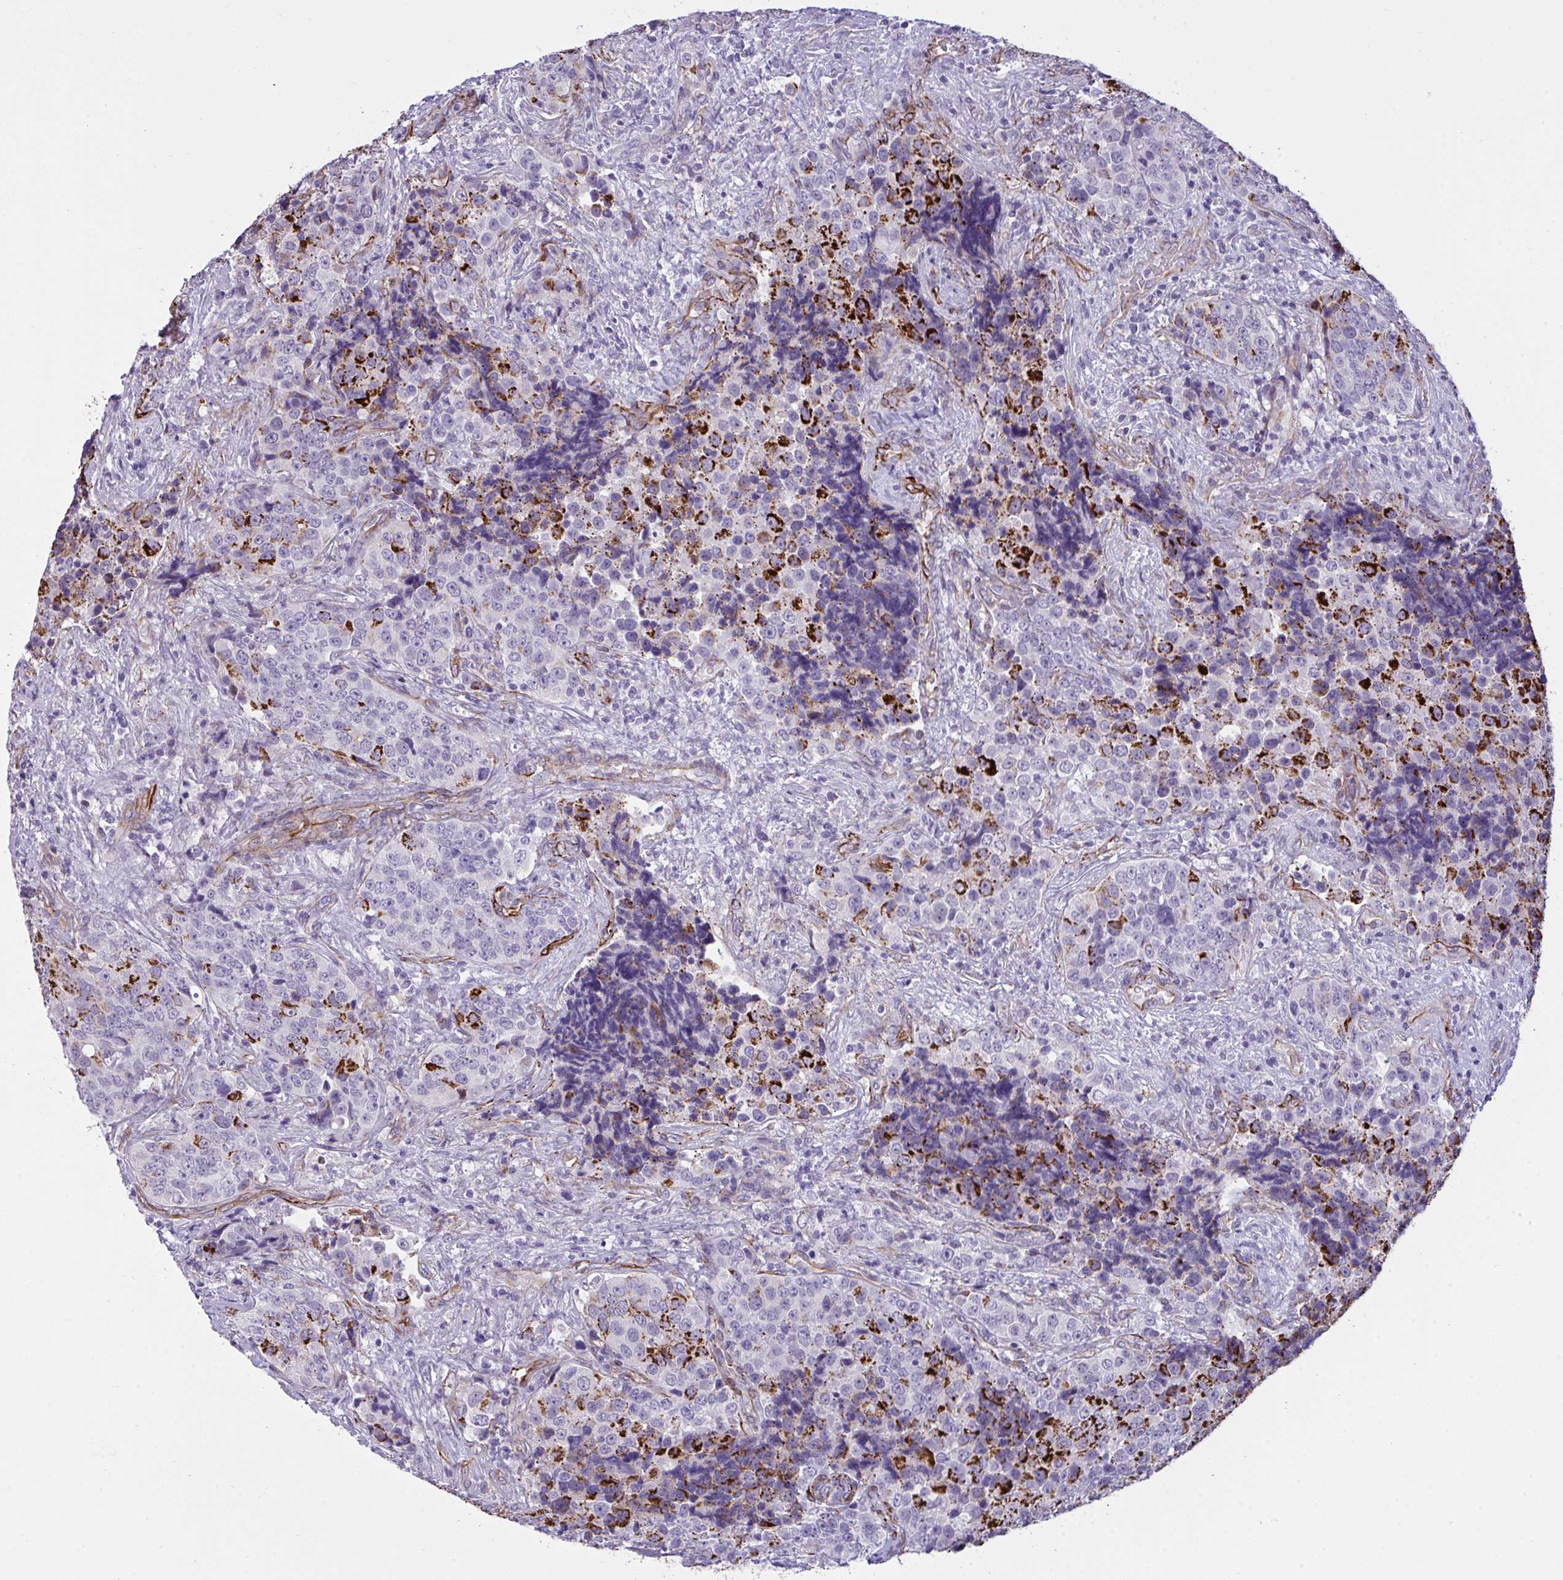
{"staining": {"intensity": "strong", "quantity": "25%-75%", "location": "cytoplasmic/membranous"}, "tissue": "urothelial cancer", "cell_type": "Tumor cells", "image_type": "cancer", "snomed": [{"axis": "morphology", "description": "Urothelial carcinoma, NOS"}, {"axis": "topography", "description": "Urinary bladder"}], "caption": "The histopathology image displays staining of urothelial cancer, revealing strong cytoplasmic/membranous protein positivity (brown color) within tumor cells.", "gene": "SLC35B1", "patient": {"sex": "male", "age": 52}}